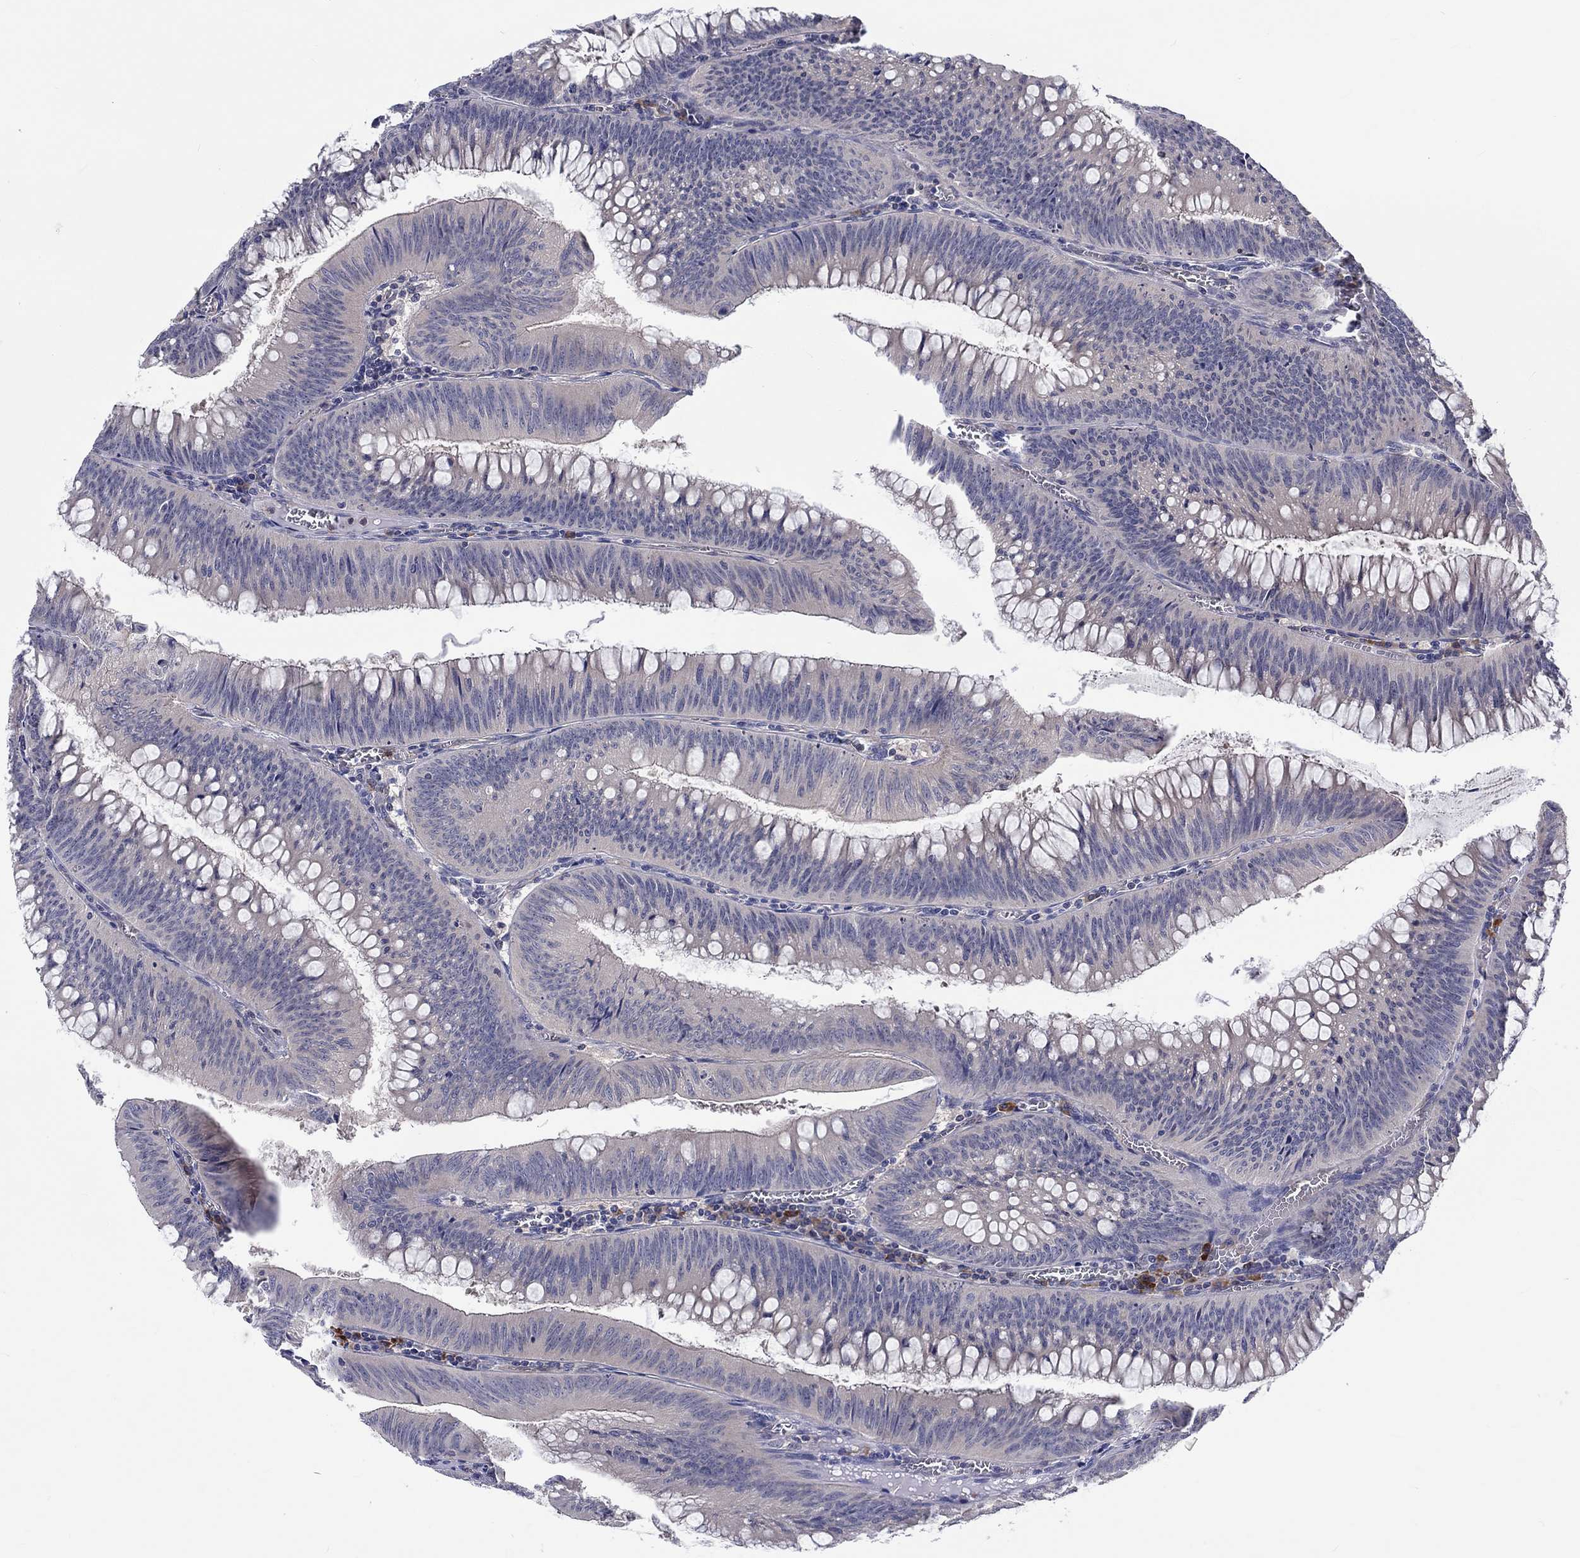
{"staining": {"intensity": "negative", "quantity": "none", "location": "none"}, "tissue": "colorectal cancer", "cell_type": "Tumor cells", "image_type": "cancer", "snomed": [{"axis": "morphology", "description": "Adenocarcinoma, NOS"}, {"axis": "topography", "description": "Rectum"}], "caption": "Immunohistochemistry (IHC) histopathology image of neoplastic tissue: human adenocarcinoma (colorectal) stained with DAB exhibits no significant protein expression in tumor cells.", "gene": "ABCG4", "patient": {"sex": "female", "age": 72}}